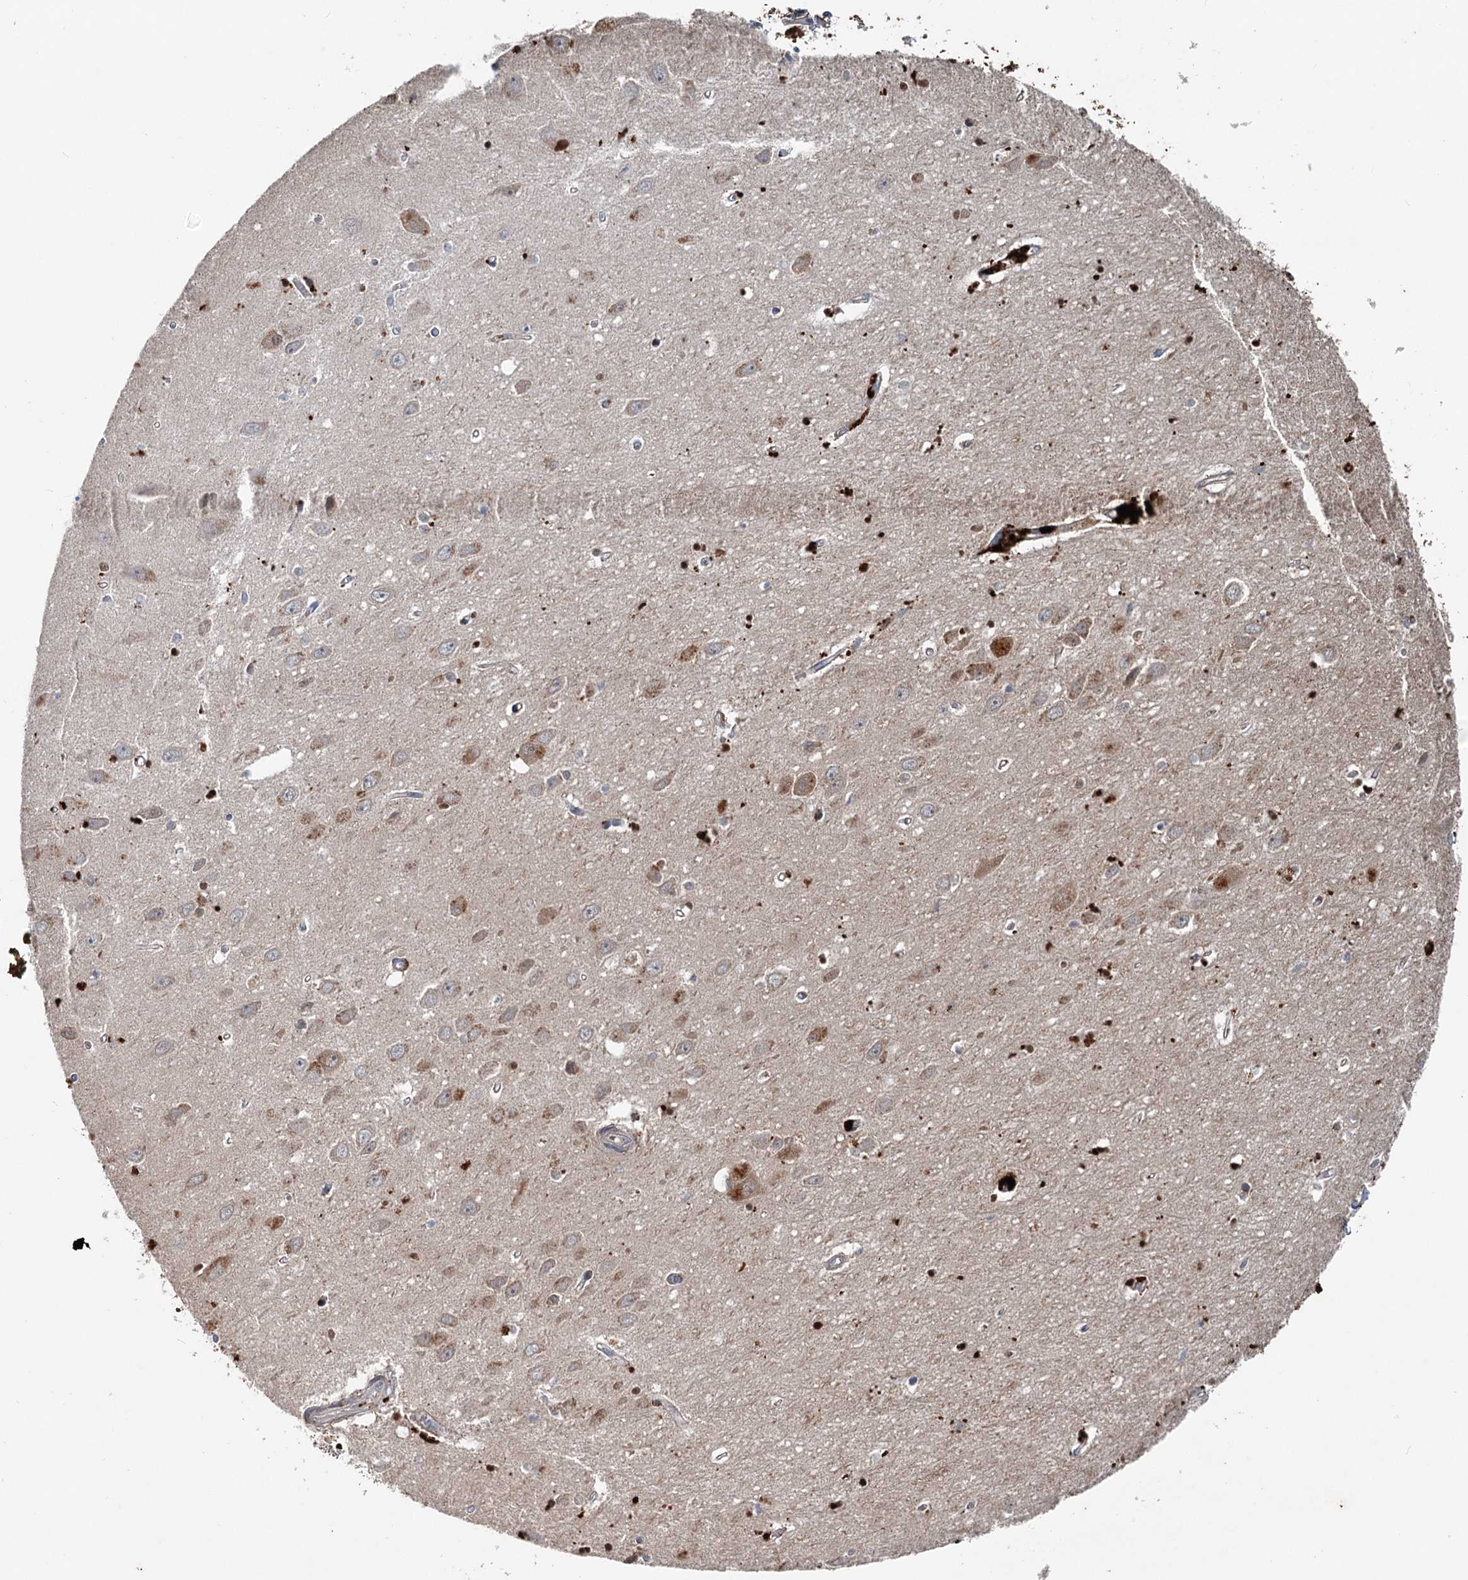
{"staining": {"intensity": "strong", "quantity": "<25%", "location": "cytoplasmic/membranous"}, "tissue": "hippocampus", "cell_type": "Glial cells", "image_type": "normal", "snomed": [{"axis": "morphology", "description": "Normal tissue, NOS"}, {"axis": "topography", "description": "Hippocampus"}], "caption": "About <25% of glial cells in normal hippocampus exhibit strong cytoplasmic/membranous protein positivity as visualized by brown immunohistochemical staining.", "gene": "N4BP2L2", "patient": {"sex": "female", "age": 64}}